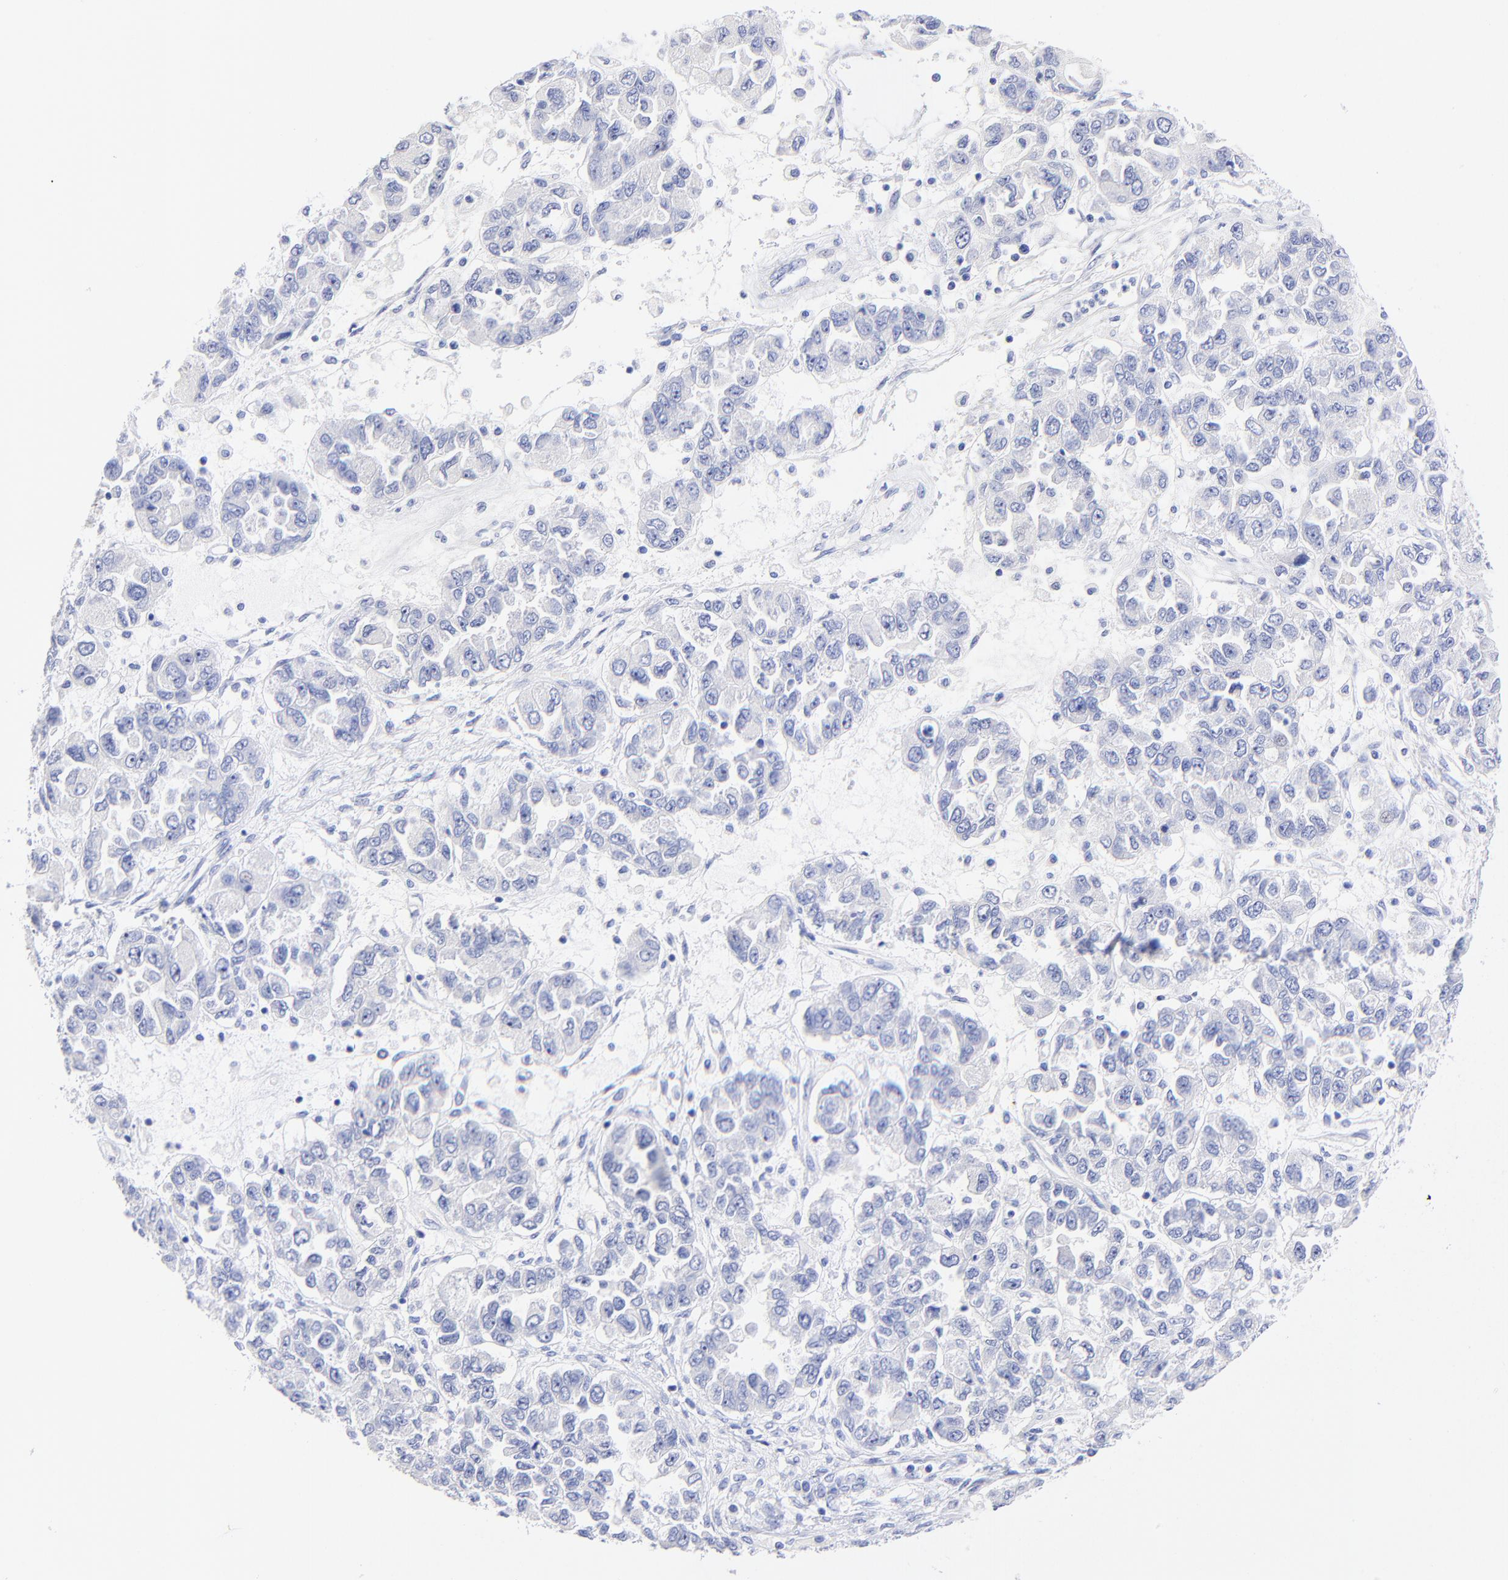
{"staining": {"intensity": "negative", "quantity": "none", "location": "none"}, "tissue": "ovarian cancer", "cell_type": "Tumor cells", "image_type": "cancer", "snomed": [{"axis": "morphology", "description": "Cystadenocarcinoma, serous, NOS"}, {"axis": "topography", "description": "Ovary"}], "caption": "Immunohistochemistry (IHC) of human serous cystadenocarcinoma (ovarian) exhibits no positivity in tumor cells.", "gene": "RAB3A", "patient": {"sex": "female", "age": 84}}